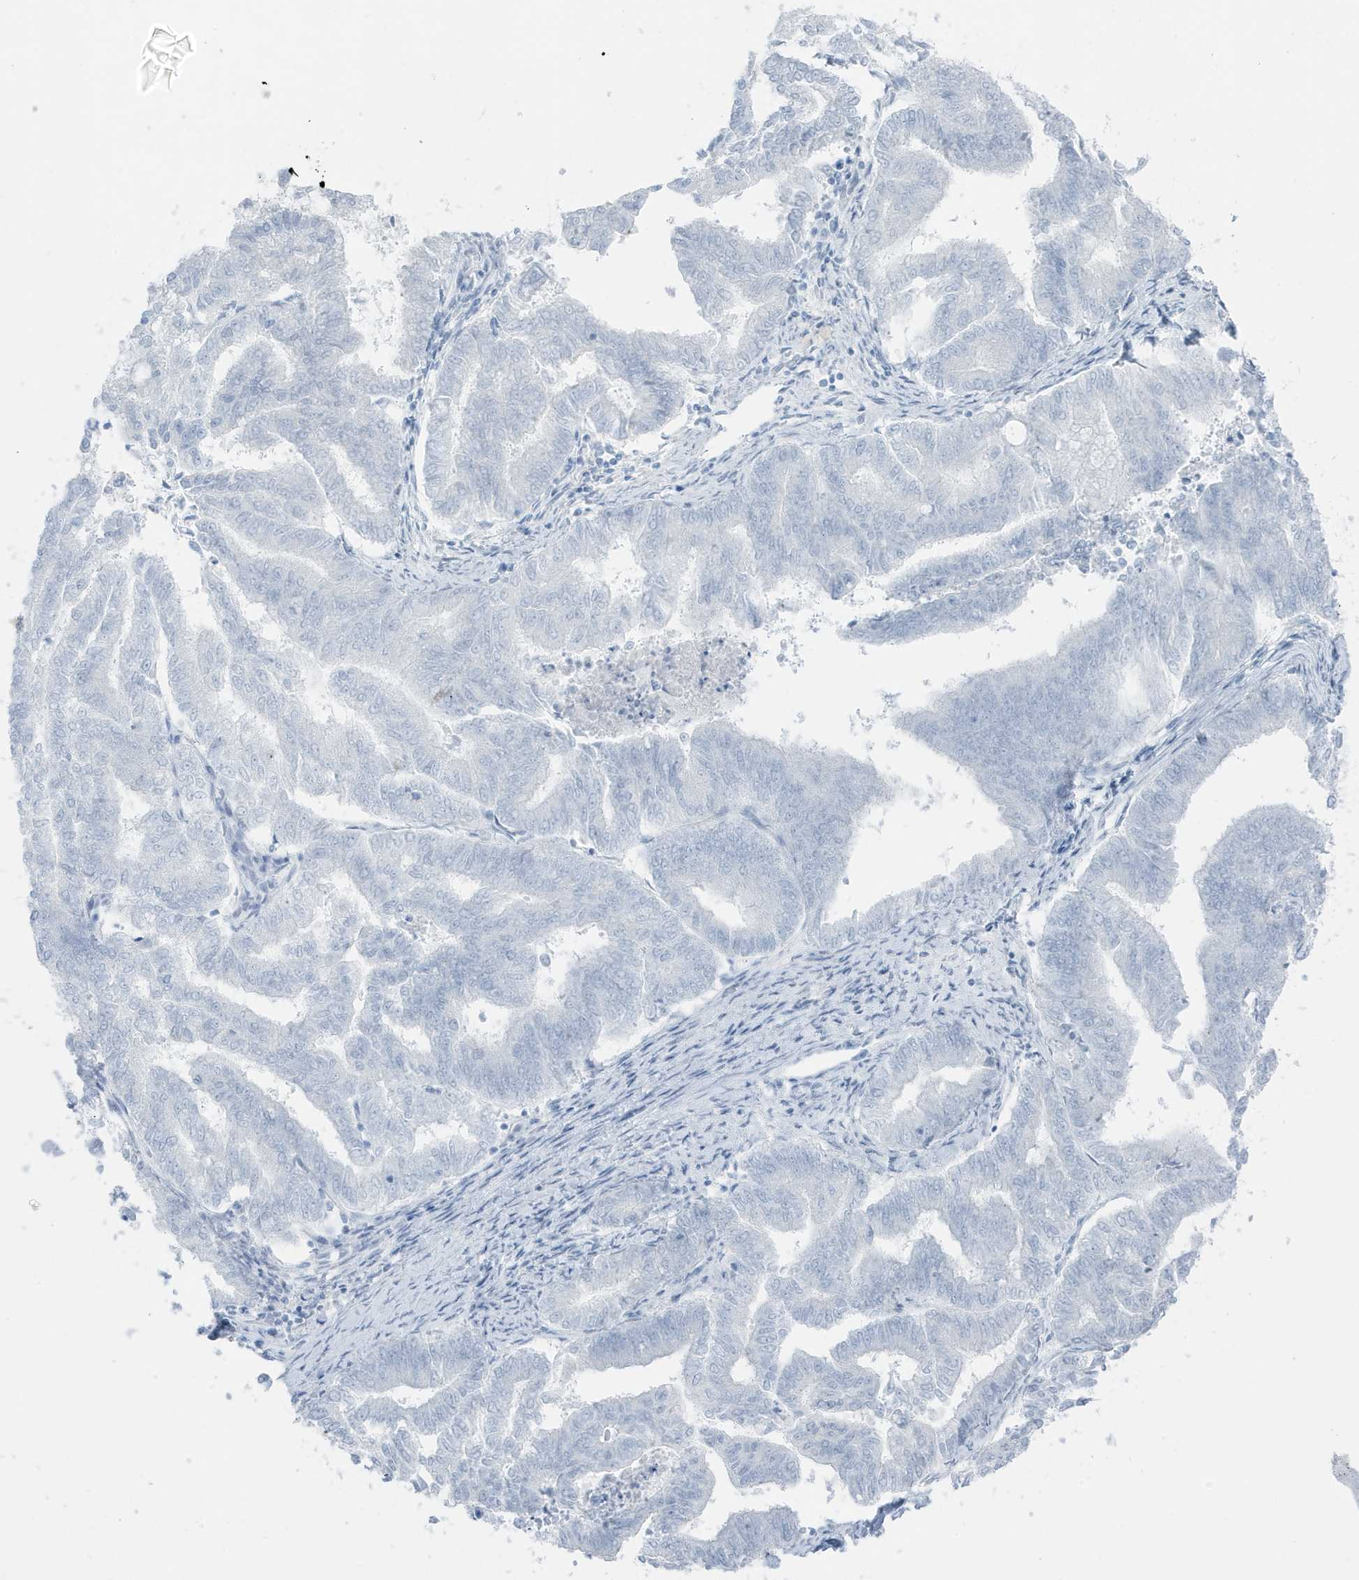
{"staining": {"intensity": "negative", "quantity": "none", "location": "none"}, "tissue": "endometrial cancer", "cell_type": "Tumor cells", "image_type": "cancer", "snomed": [{"axis": "morphology", "description": "Adenocarcinoma, NOS"}, {"axis": "topography", "description": "Endometrium"}], "caption": "This is an IHC histopathology image of endometrial cancer (adenocarcinoma). There is no positivity in tumor cells.", "gene": "ZFP64", "patient": {"sex": "female", "age": 79}}